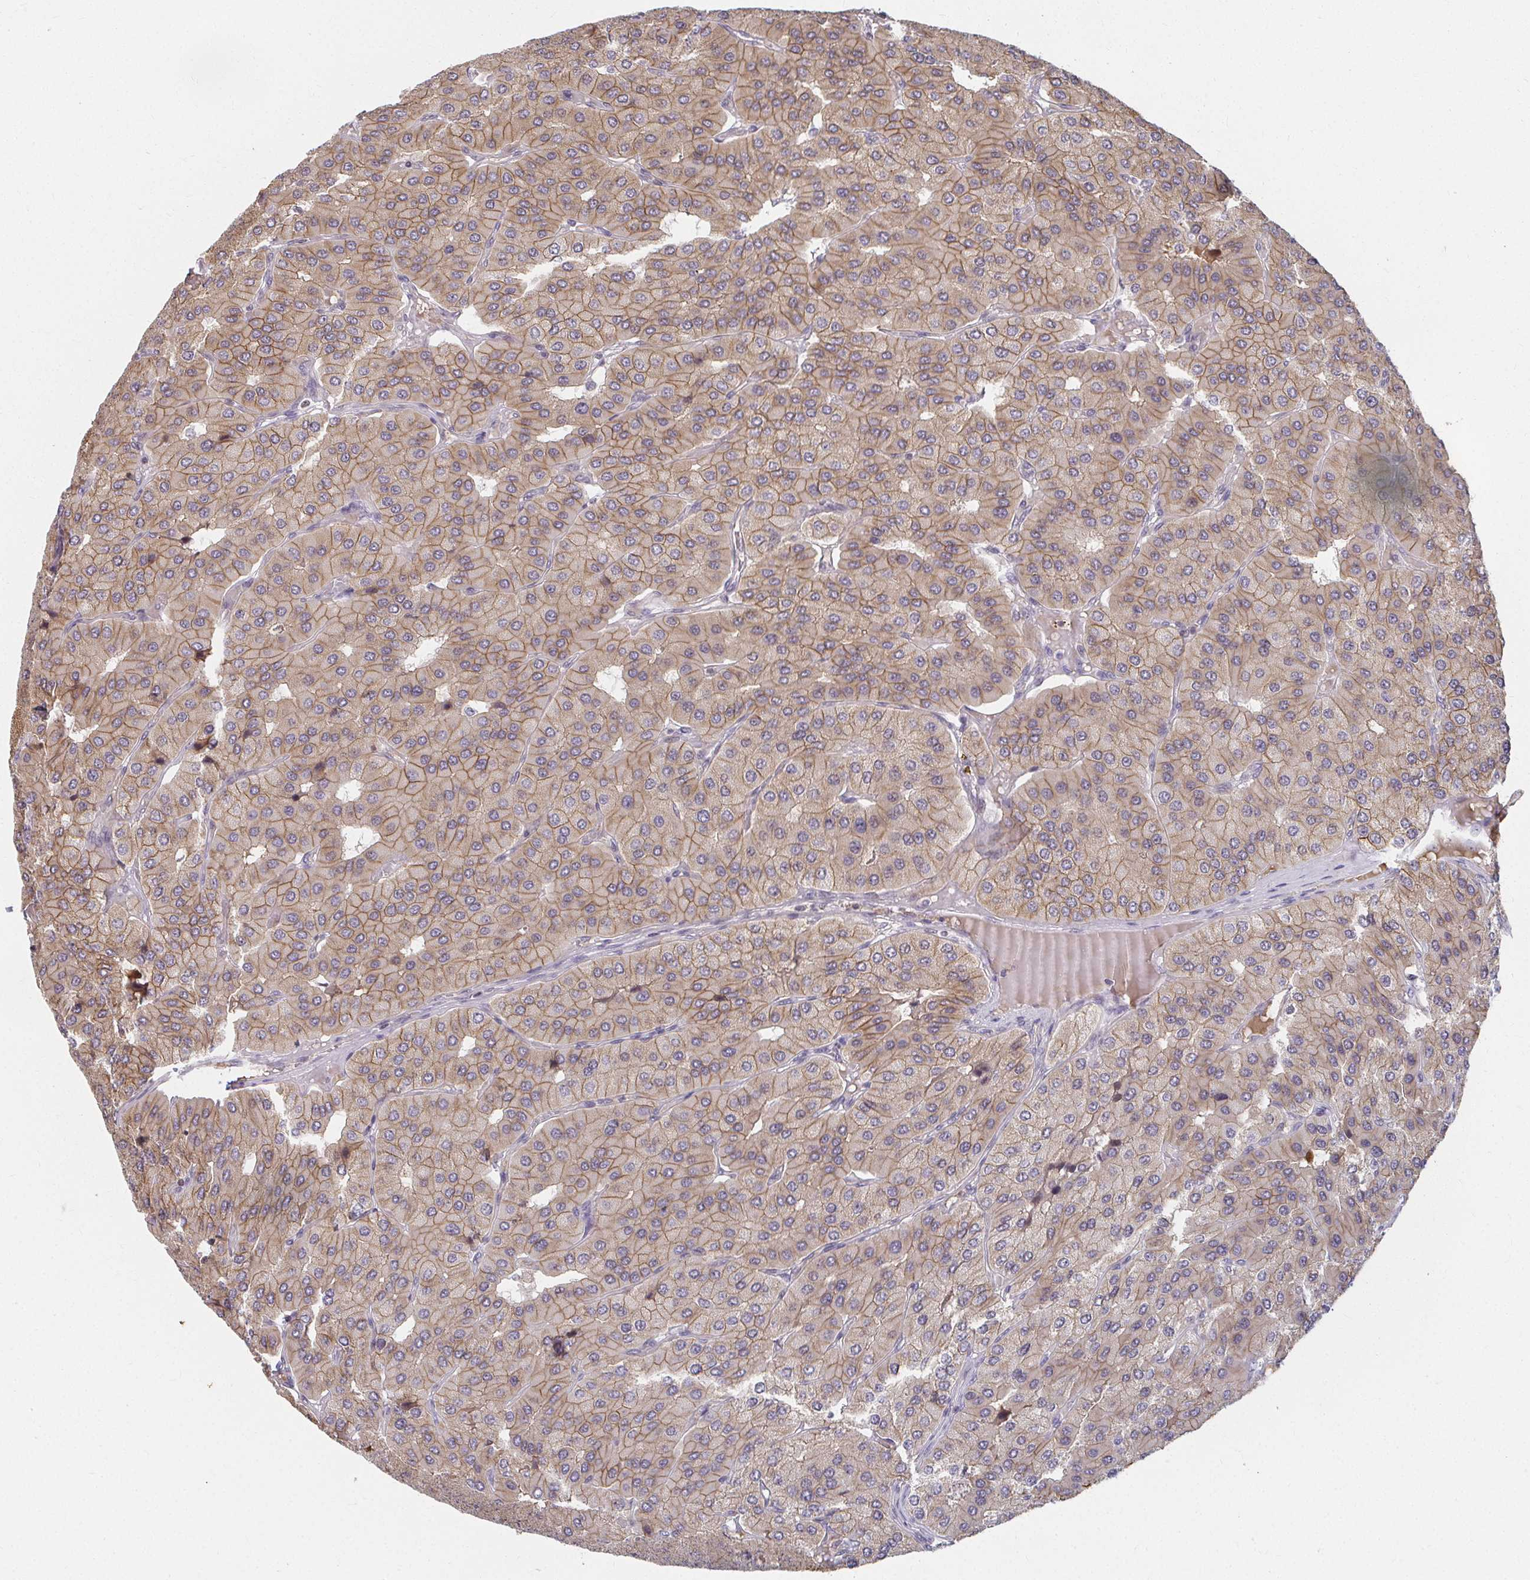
{"staining": {"intensity": "moderate", "quantity": ">75%", "location": "cytoplasmic/membranous"}, "tissue": "parathyroid gland", "cell_type": "Glandular cells", "image_type": "normal", "snomed": [{"axis": "morphology", "description": "Normal tissue, NOS"}, {"axis": "morphology", "description": "Adenoma, NOS"}, {"axis": "topography", "description": "Parathyroid gland"}], "caption": "This is a histology image of immunohistochemistry (IHC) staining of normal parathyroid gland, which shows moderate expression in the cytoplasmic/membranous of glandular cells.", "gene": "ANK3", "patient": {"sex": "female", "age": 86}}